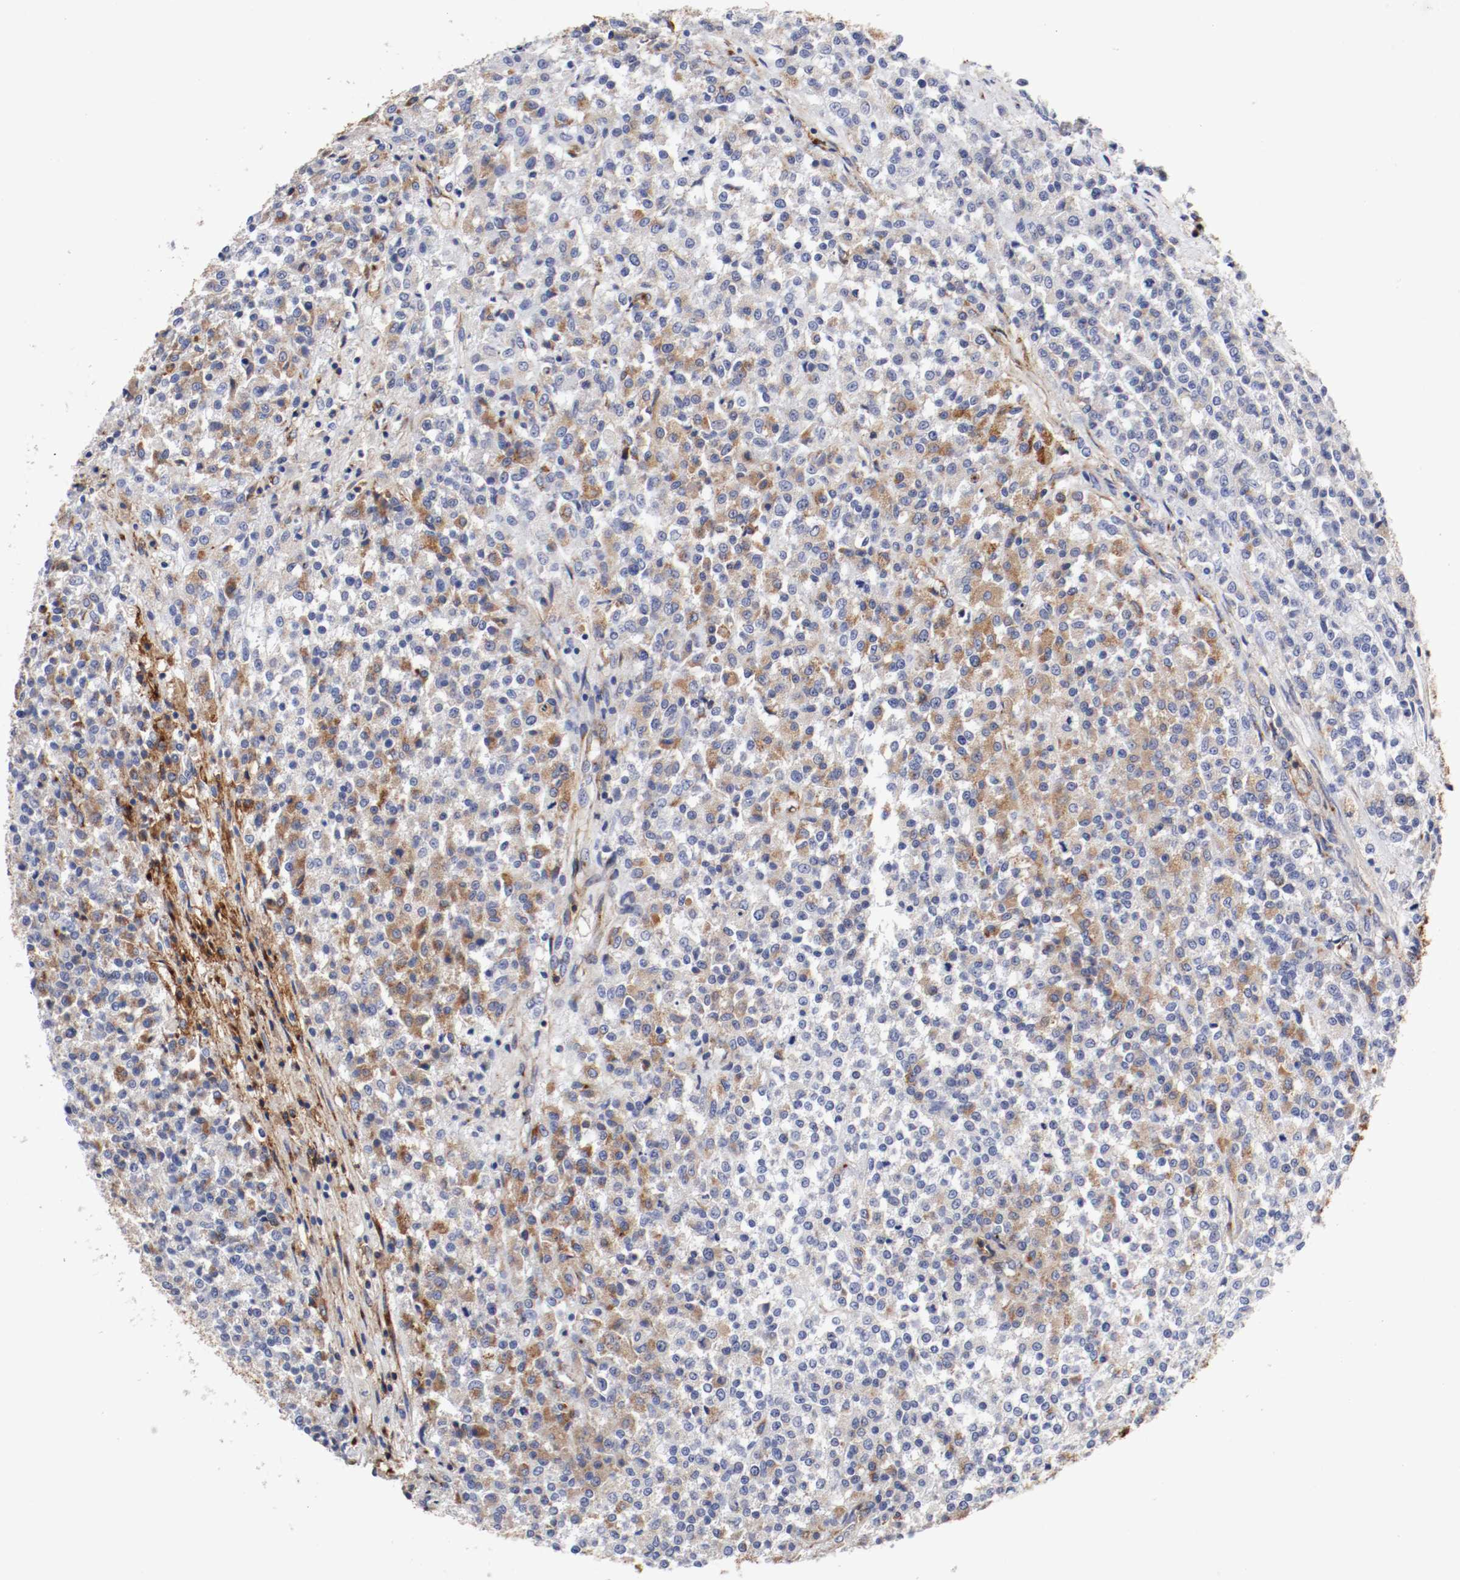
{"staining": {"intensity": "moderate", "quantity": "25%-75%", "location": "cytoplasmic/membranous"}, "tissue": "testis cancer", "cell_type": "Tumor cells", "image_type": "cancer", "snomed": [{"axis": "morphology", "description": "Seminoma, NOS"}, {"axis": "topography", "description": "Testis"}], "caption": "The histopathology image displays staining of testis cancer (seminoma), revealing moderate cytoplasmic/membranous protein positivity (brown color) within tumor cells. (DAB IHC with brightfield microscopy, high magnification).", "gene": "IFITM1", "patient": {"sex": "male", "age": 59}}